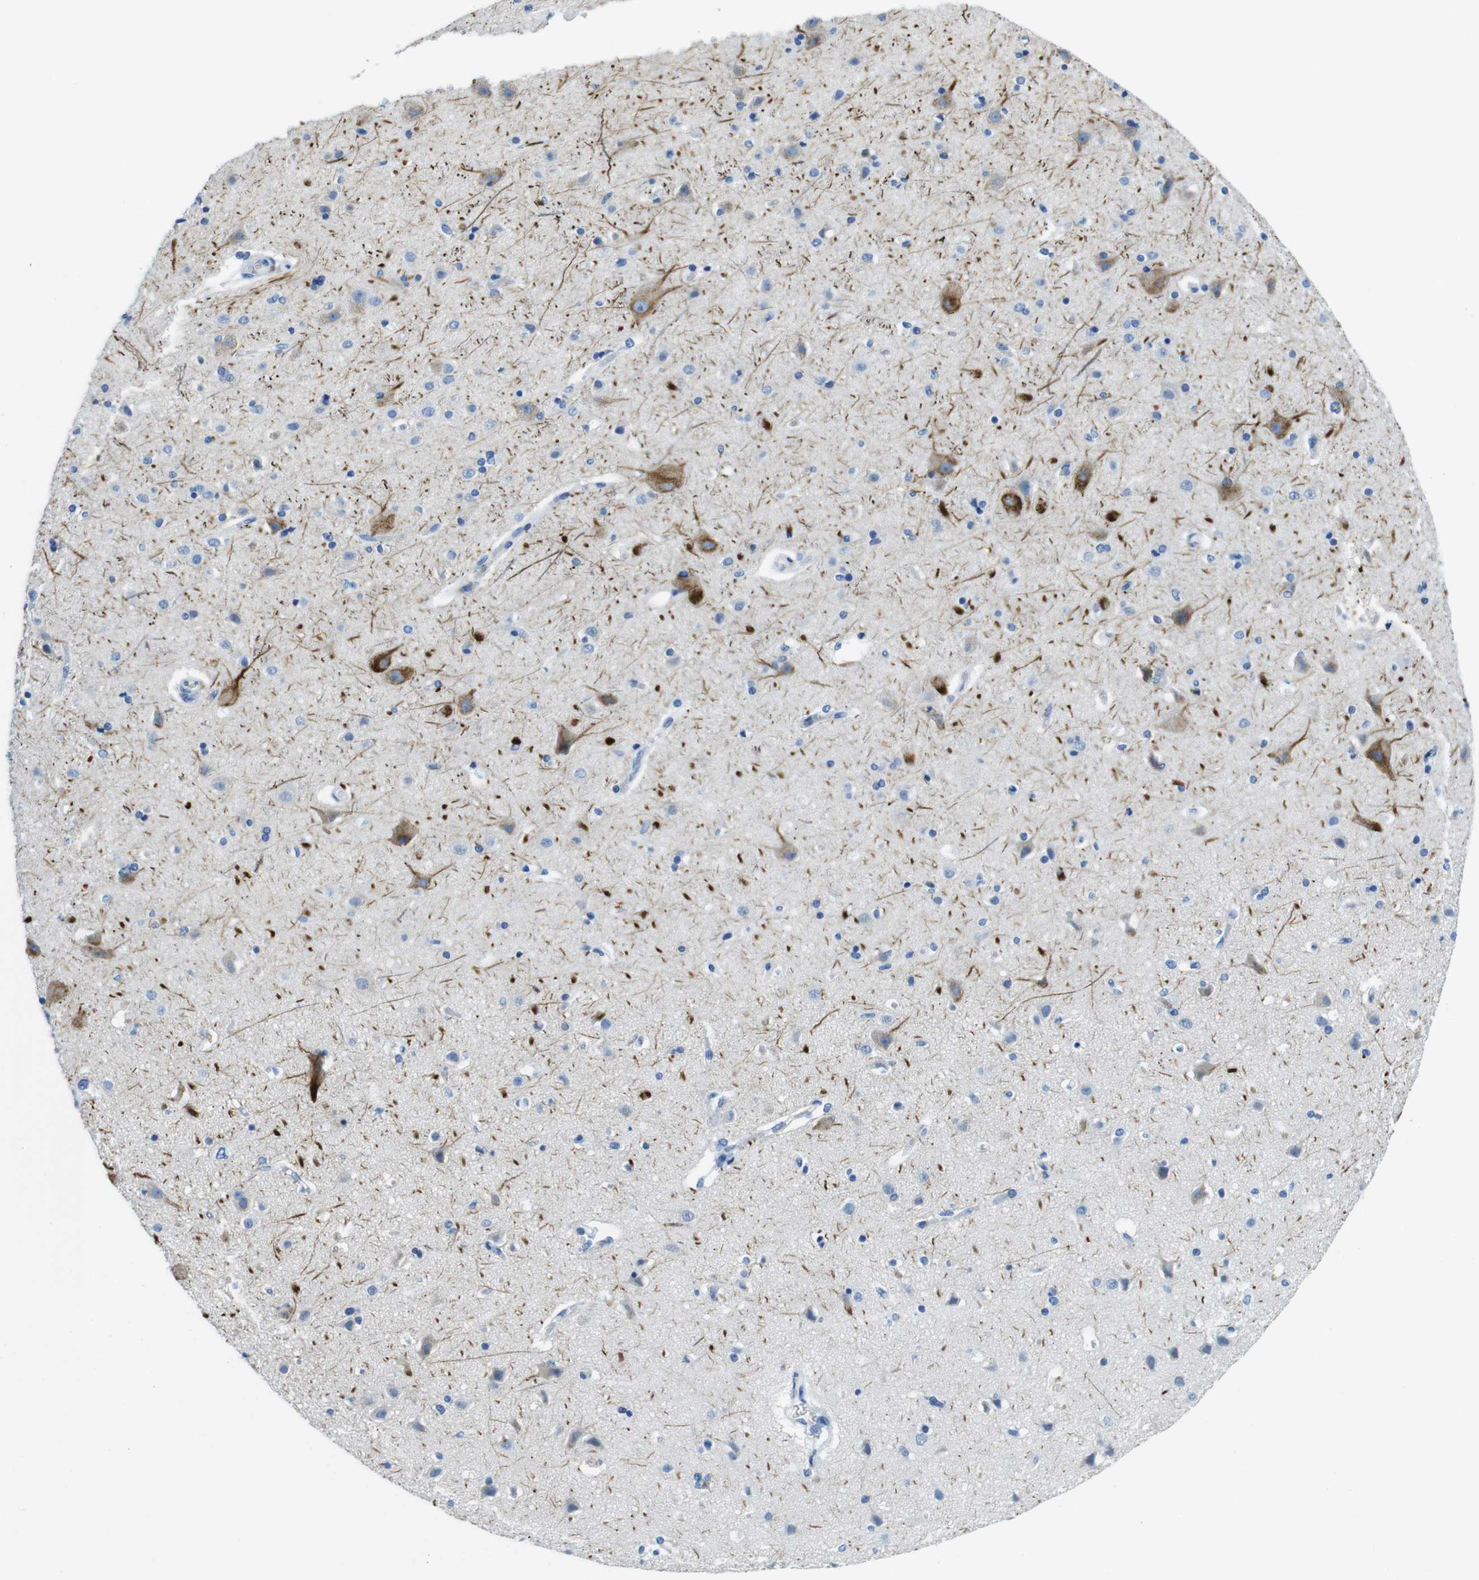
{"staining": {"intensity": "negative", "quantity": "none", "location": "none"}, "tissue": "cerebral cortex", "cell_type": "Endothelial cells", "image_type": "normal", "snomed": [{"axis": "morphology", "description": "Normal tissue, NOS"}, {"axis": "topography", "description": "Cerebral cortex"}], "caption": "Micrograph shows no protein expression in endothelial cells of normal cerebral cortex. Brightfield microscopy of immunohistochemistry stained with DAB (3,3'-diaminobenzidine) (brown) and hematoxylin (blue), captured at high magnification.", "gene": "TFAP2C", "patient": {"sex": "female", "age": 54}}